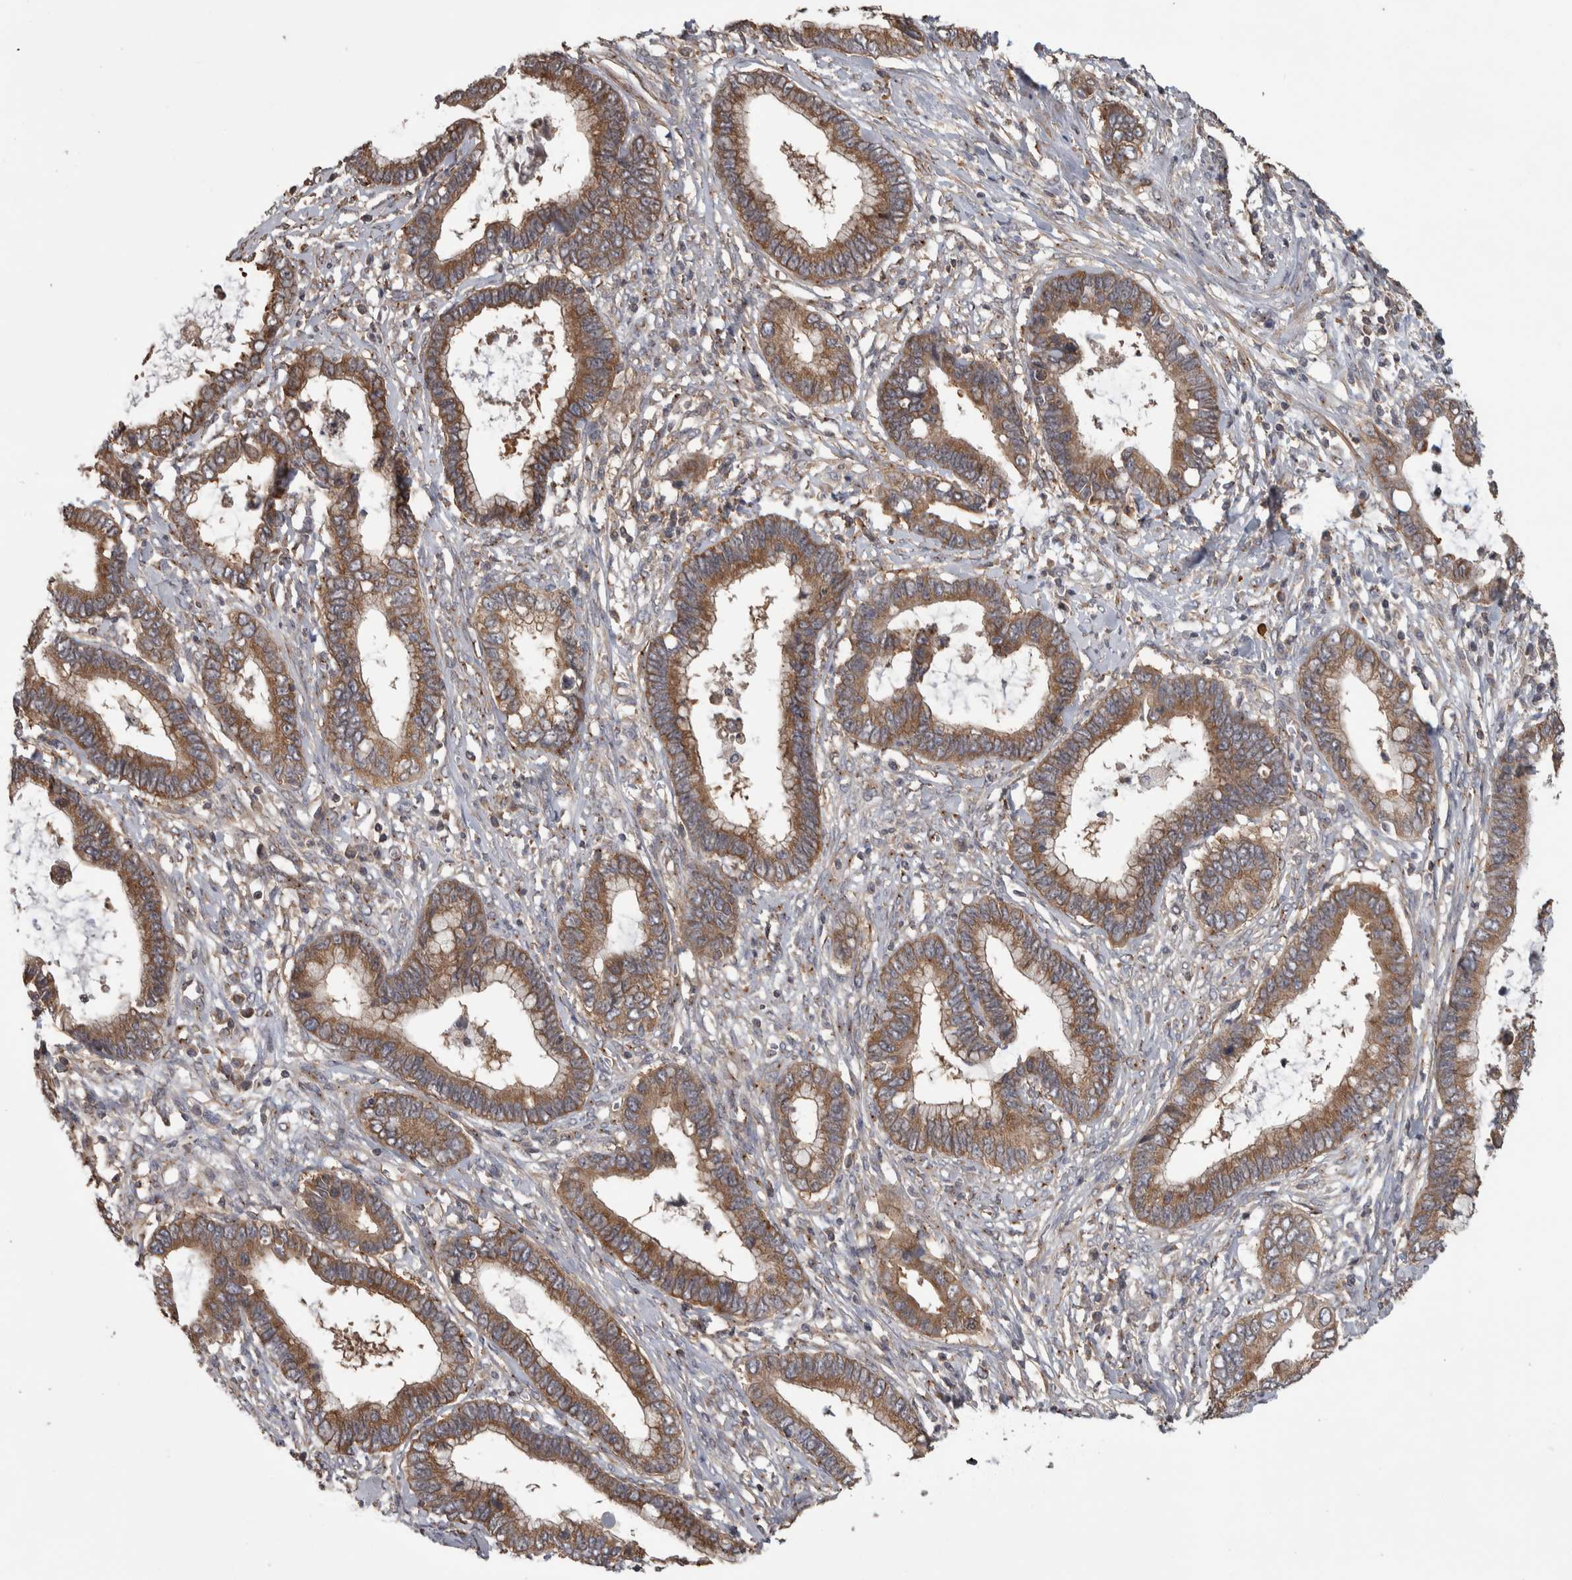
{"staining": {"intensity": "moderate", "quantity": ">75%", "location": "cytoplasmic/membranous"}, "tissue": "cervical cancer", "cell_type": "Tumor cells", "image_type": "cancer", "snomed": [{"axis": "morphology", "description": "Adenocarcinoma, NOS"}, {"axis": "topography", "description": "Cervix"}], "caption": "Adenocarcinoma (cervical) stained with a brown dye demonstrates moderate cytoplasmic/membranous positive staining in about >75% of tumor cells.", "gene": "IFRD1", "patient": {"sex": "female", "age": 44}}